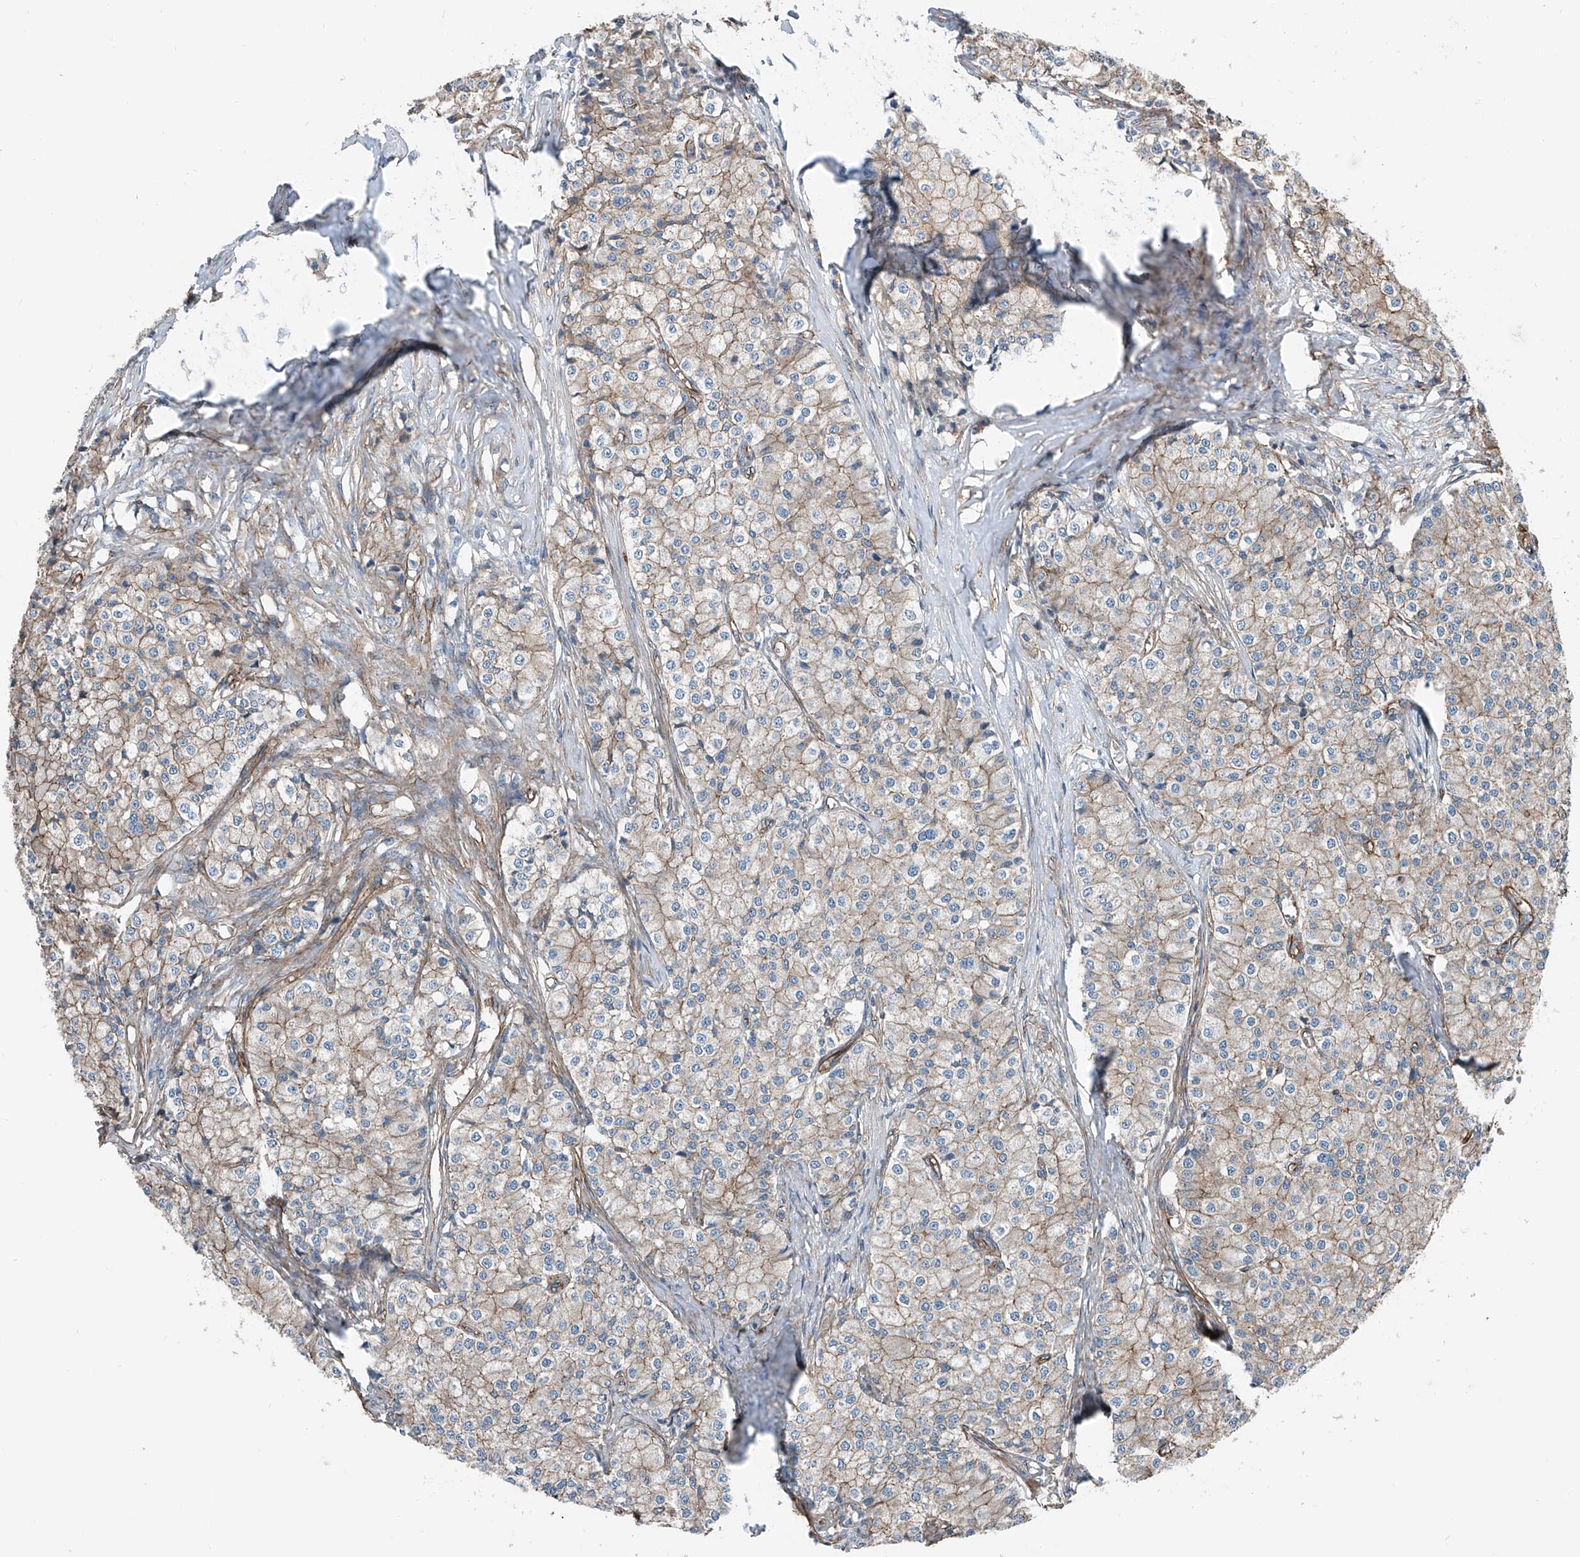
{"staining": {"intensity": "moderate", "quantity": "25%-75%", "location": "cytoplasmic/membranous"}, "tissue": "carcinoid", "cell_type": "Tumor cells", "image_type": "cancer", "snomed": [{"axis": "morphology", "description": "Carcinoid, malignant, NOS"}, {"axis": "topography", "description": "Colon"}], "caption": "Carcinoid stained with a protein marker demonstrates moderate staining in tumor cells.", "gene": "THEMIS2", "patient": {"sex": "female", "age": 52}}